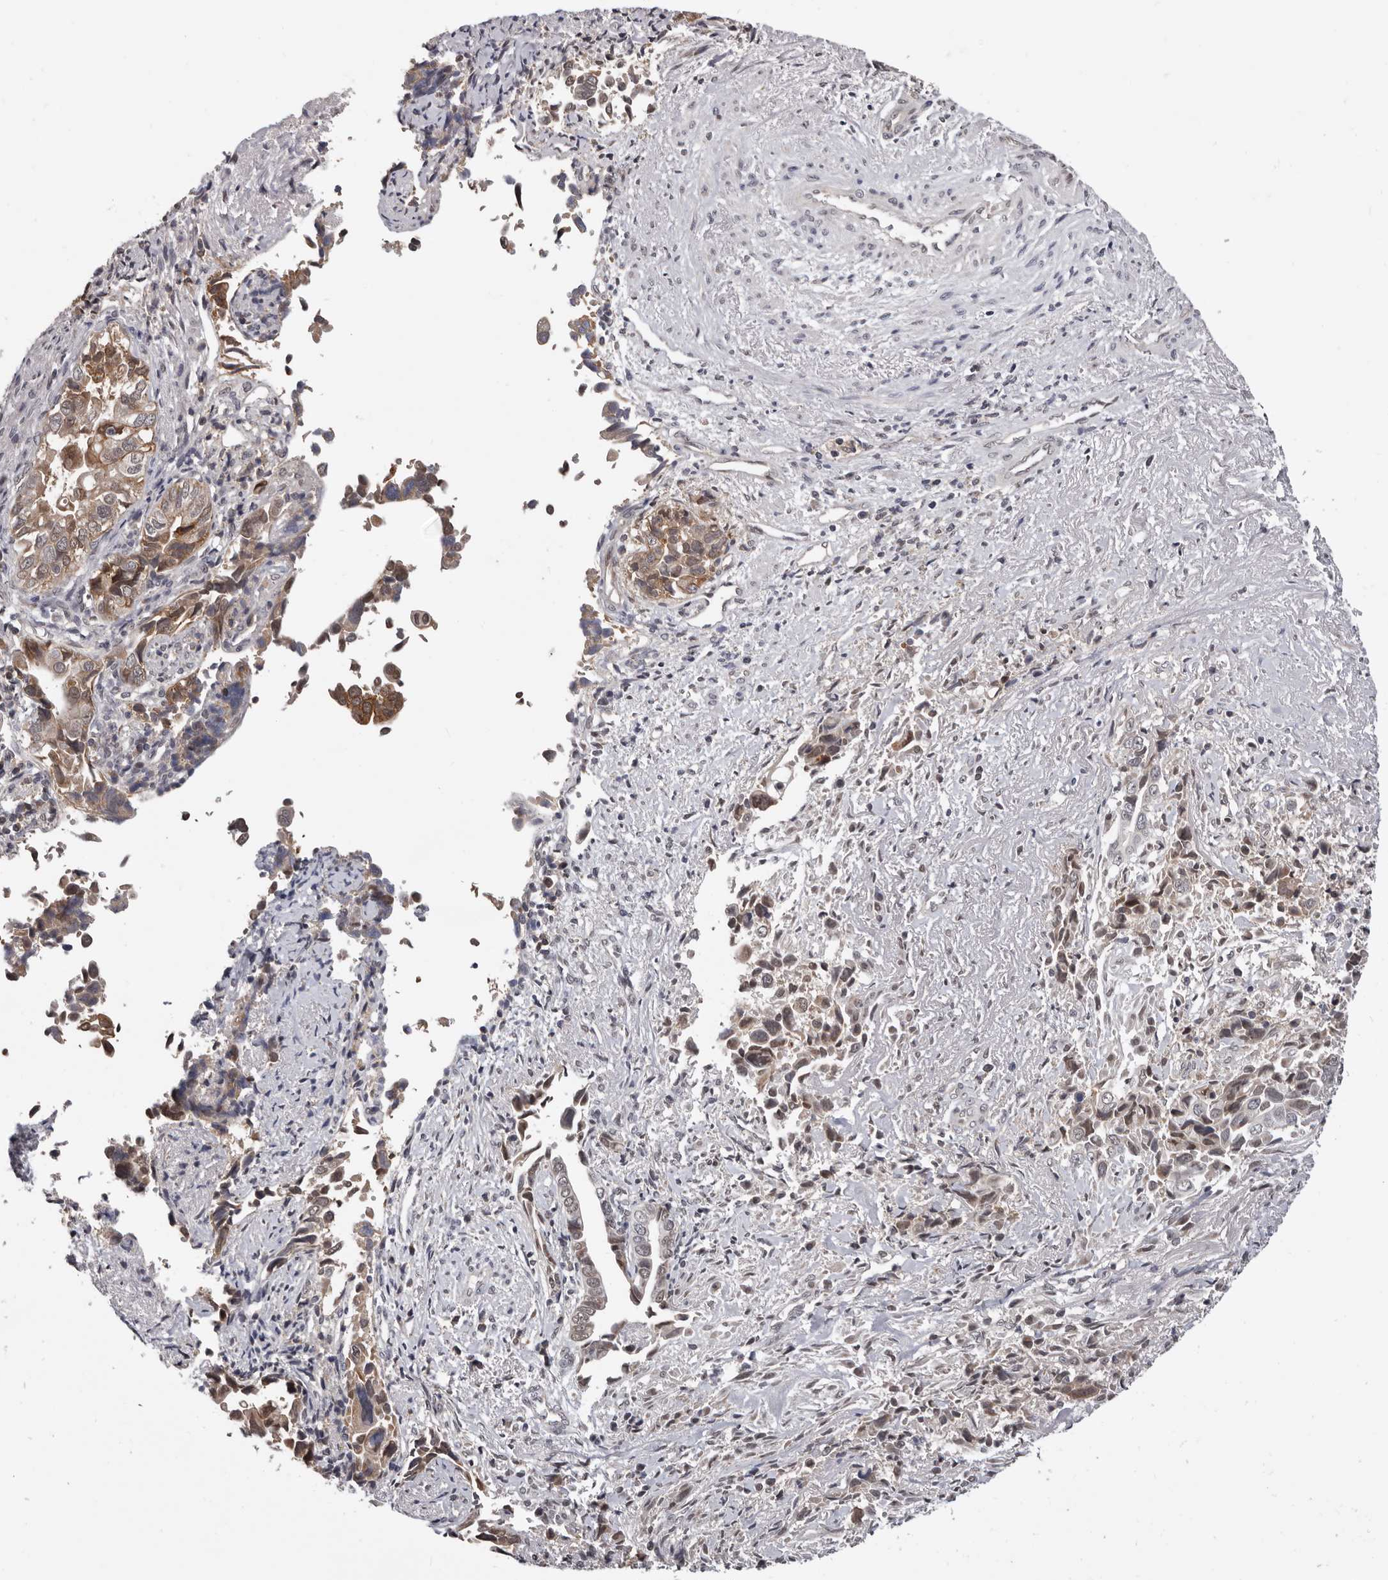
{"staining": {"intensity": "moderate", "quantity": ">75%", "location": "cytoplasmic/membranous,nuclear"}, "tissue": "liver cancer", "cell_type": "Tumor cells", "image_type": "cancer", "snomed": [{"axis": "morphology", "description": "Cholangiocarcinoma"}, {"axis": "topography", "description": "Liver"}], "caption": "Liver cancer stained with immunohistochemistry (IHC) displays moderate cytoplasmic/membranous and nuclear positivity in approximately >75% of tumor cells.", "gene": "MOGAT2", "patient": {"sex": "female", "age": 79}}